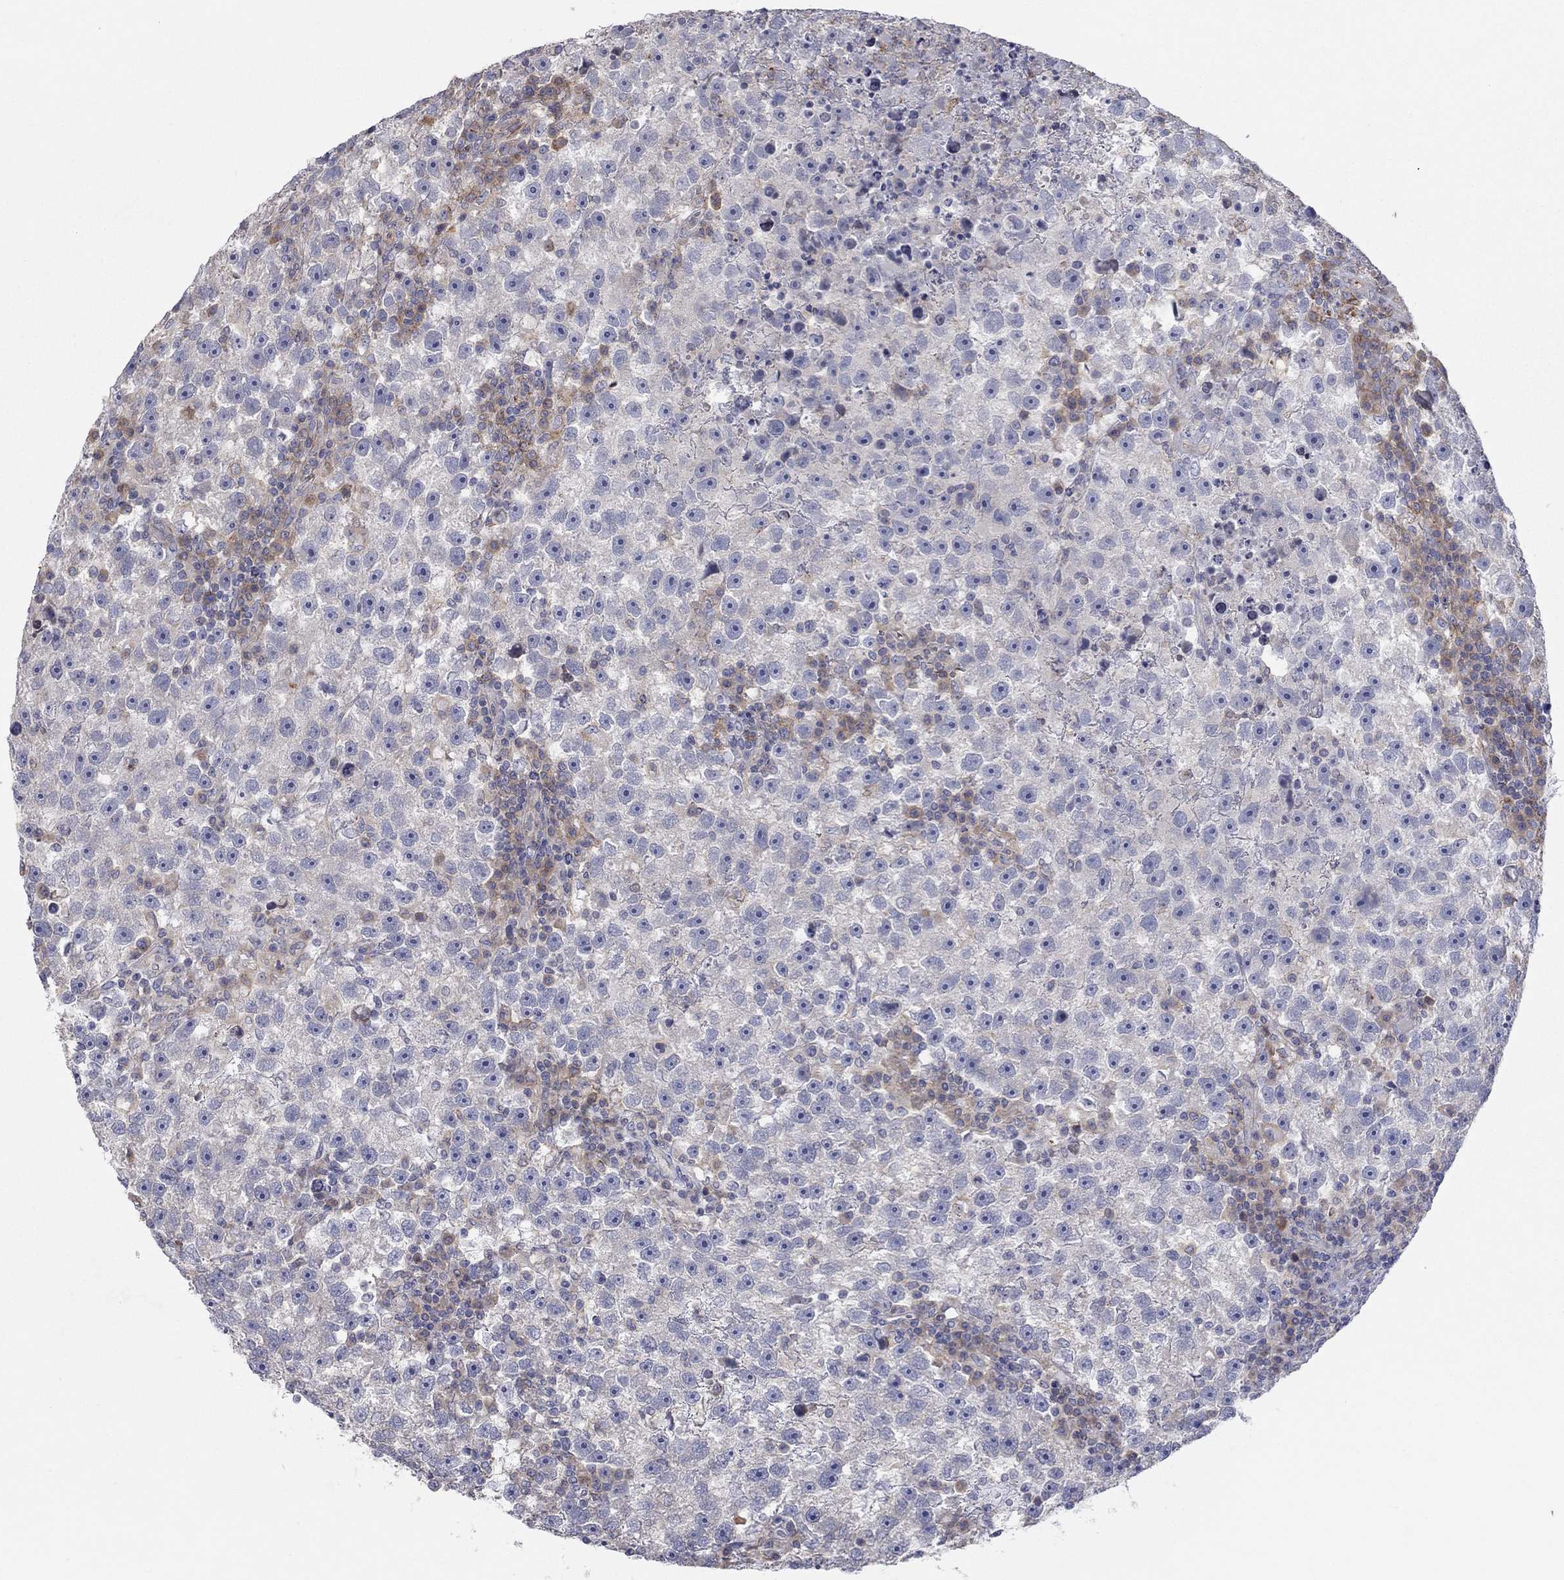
{"staining": {"intensity": "weak", "quantity": "<25%", "location": "cytoplasmic/membranous"}, "tissue": "testis cancer", "cell_type": "Tumor cells", "image_type": "cancer", "snomed": [{"axis": "morphology", "description": "Seminoma, NOS"}, {"axis": "topography", "description": "Testis"}], "caption": "Testis cancer (seminoma) was stained to show a protein in brown. There is no significant staining in tumor cells.", "gene": "PCDHGA10", "patient": {"sex": "male", "age": 47}}